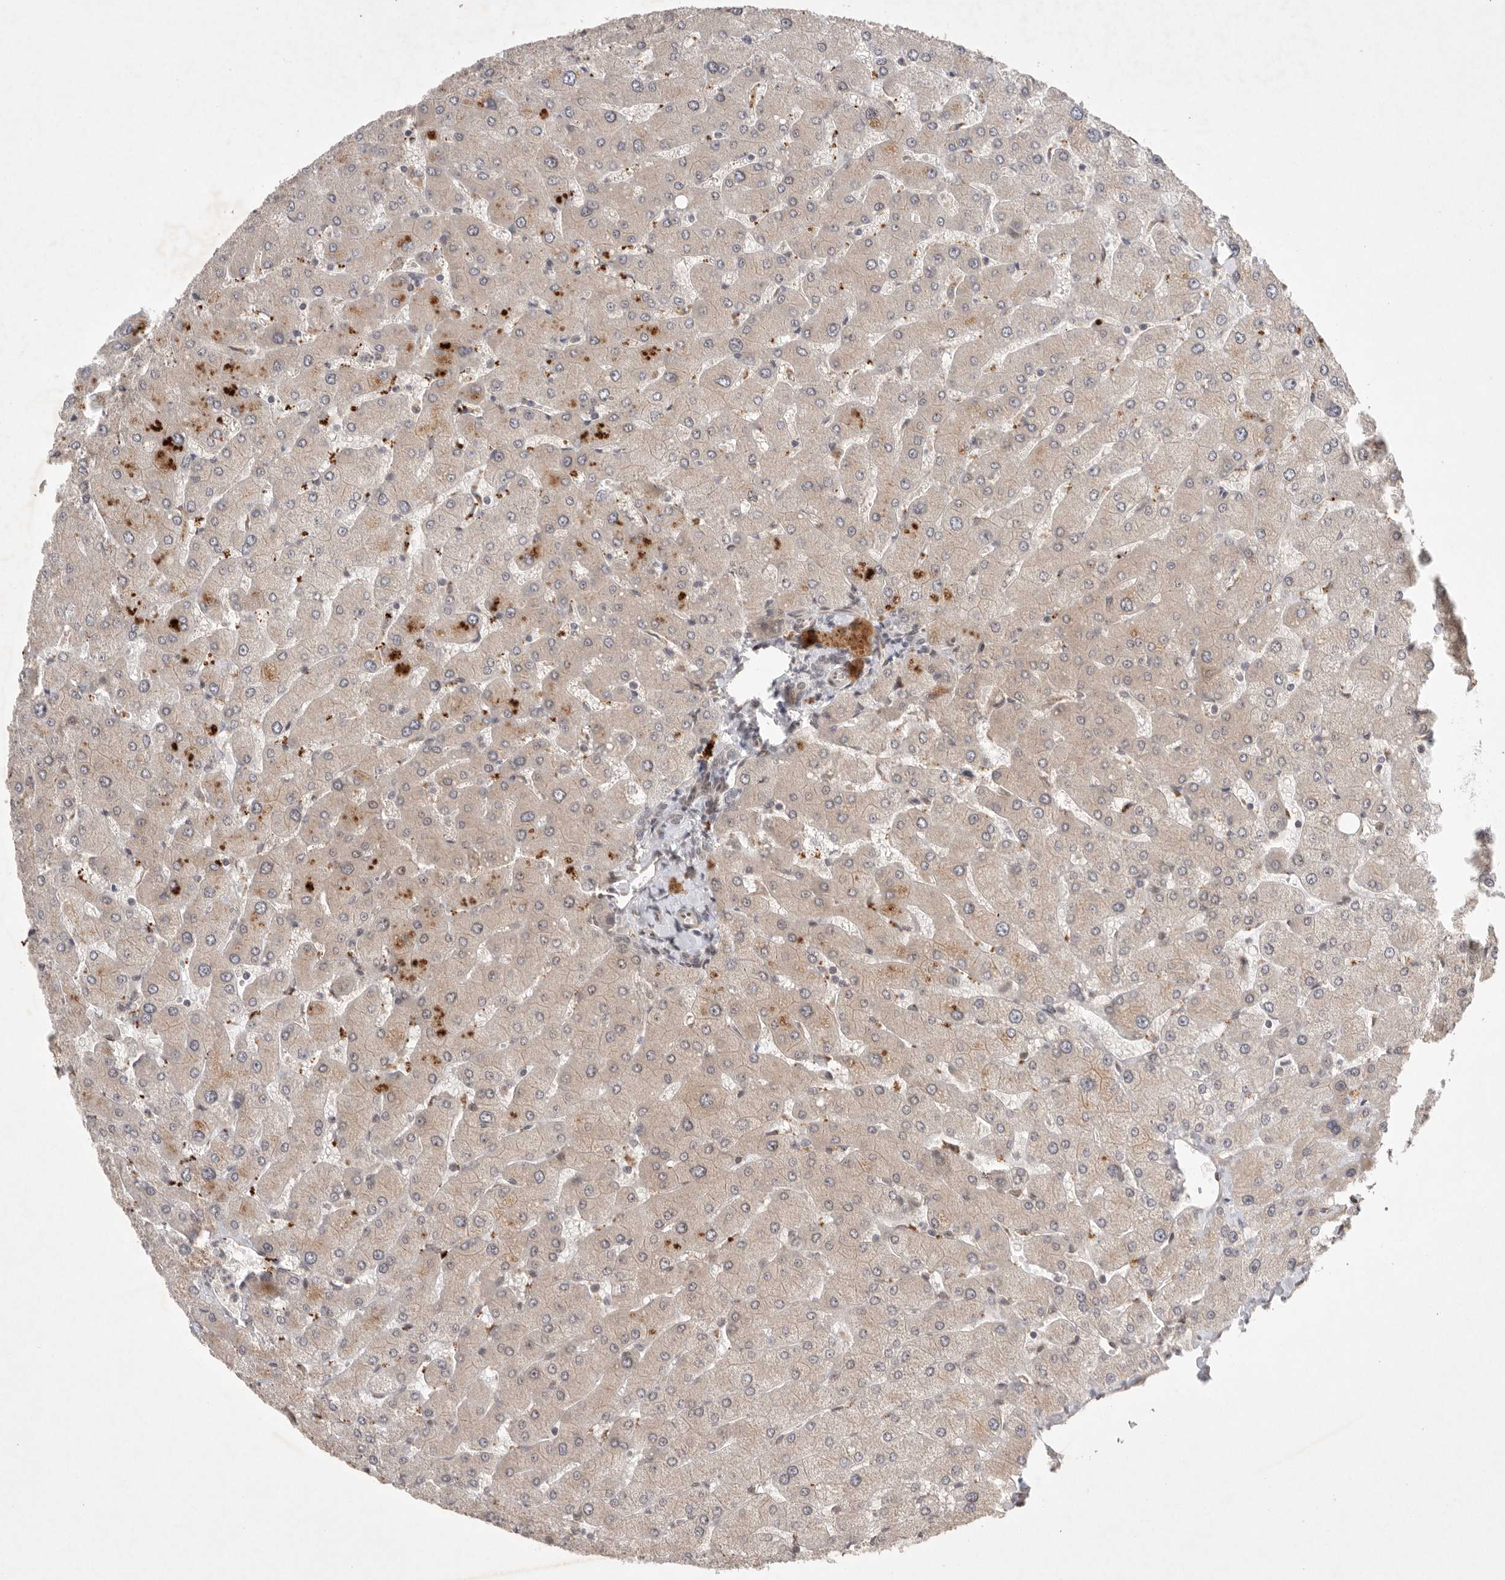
{"staining": {"intensity": "negative", "quantity": "none", "location": "none"}, "tissue": "liver", "cell_type": "Cholangiocytes", "image_type": "normal", "snomed": [{"axis": "morphology", "description": "Normal tissue, NOS"}, {"axis": "topography", "description": "Liver"}], "caption": "DAB (3,3'-diaminobenzidine) immunohistochemical staining of benign liver exhibits no significant staining in cholangiocytes.", "gene": "LEMD3", "patient": {"sex": "male", "age": 55}}